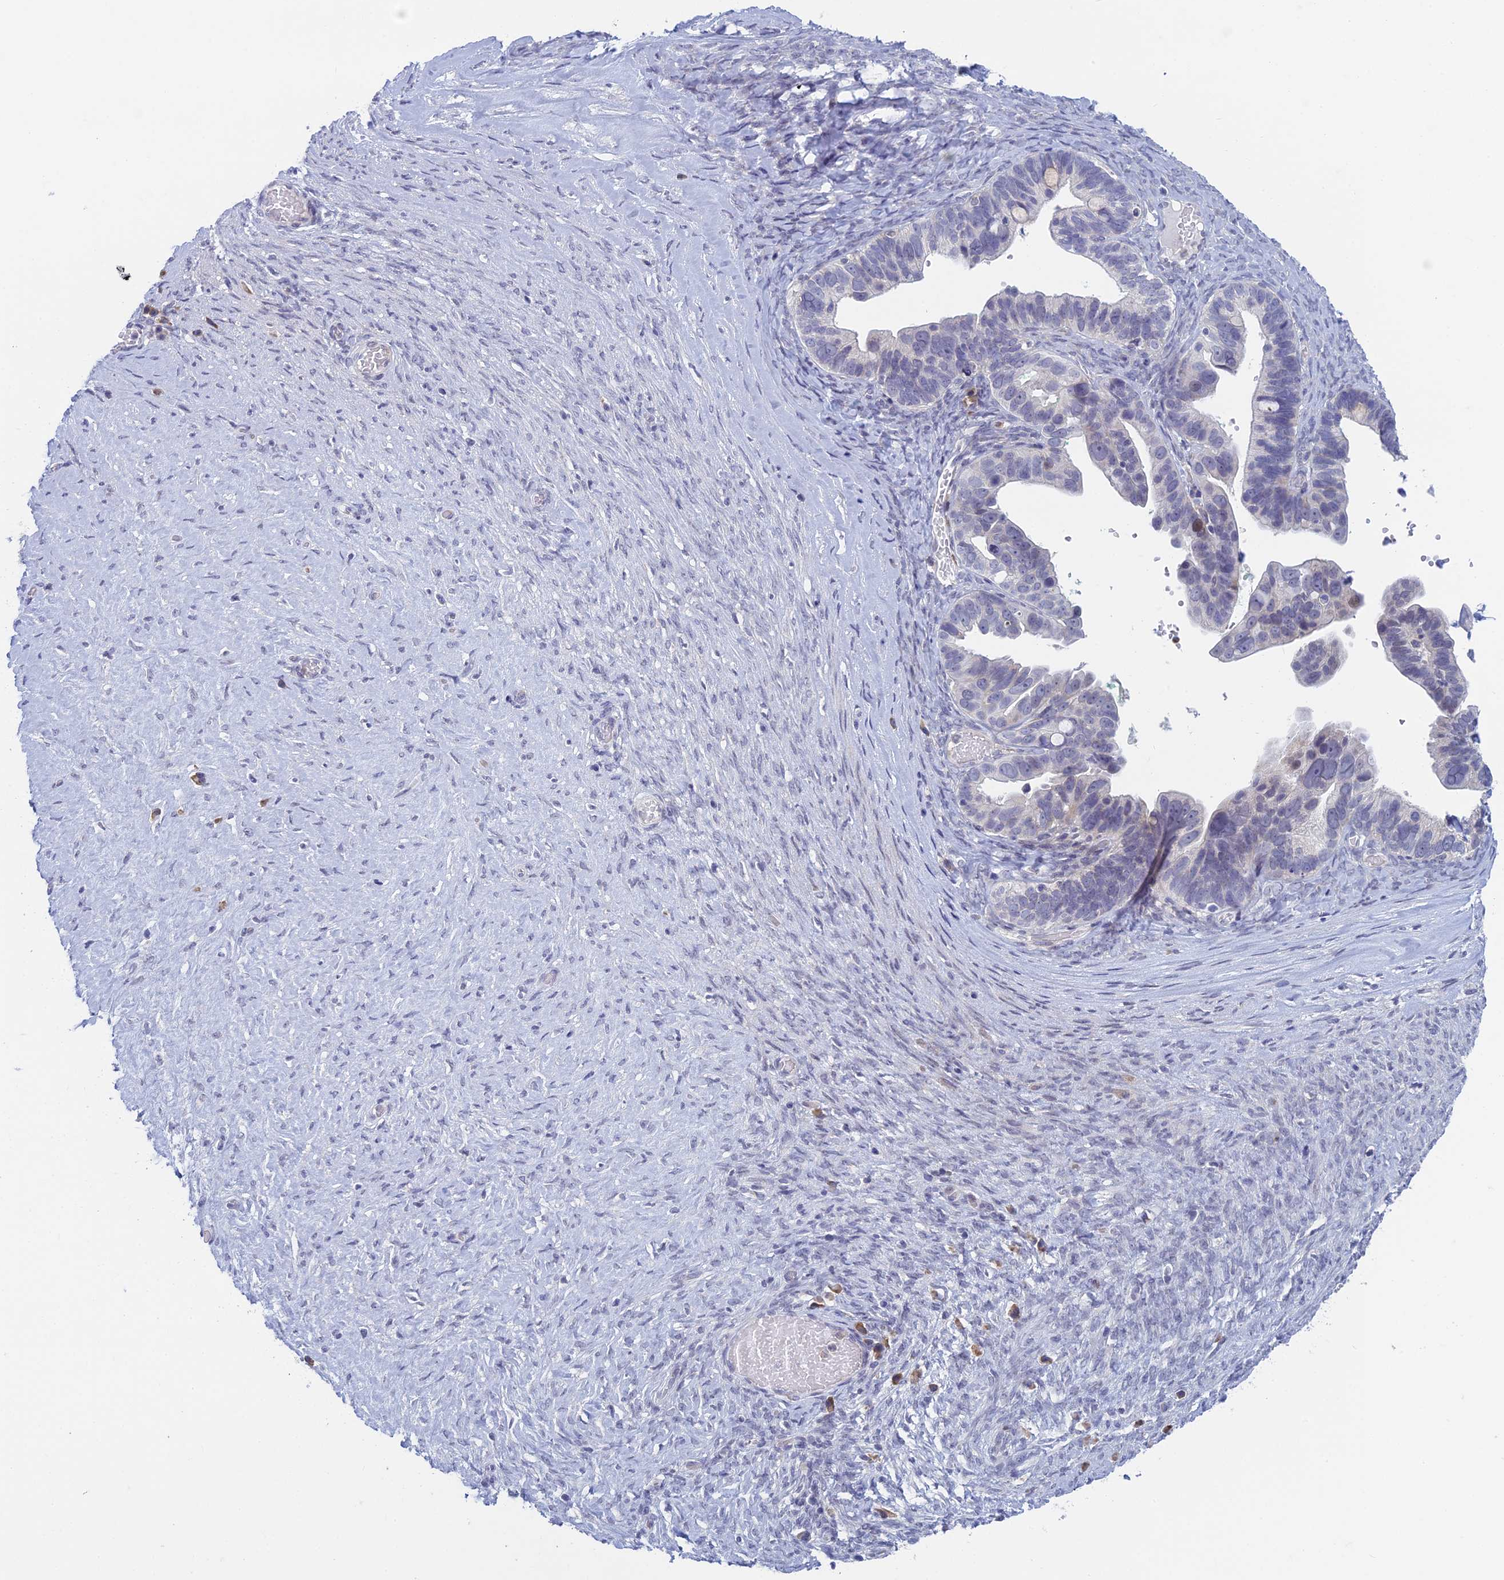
{"staining": {"intensity": "negative", "quantity": "none", "location": "none"}, "tissue": "ovarian cancer", "cell_type": "Tumor cells", "image_type": "cancer", "snomed": [{"axis": "morphology", "description": "Cystadenocarcinoma, serous, NOS"}, {"axis": "topography", "description": "Ovary"}], "caption": "This is a photomicrograph of immunohistochemistry (IHC) staining of ovarian cancer, which shows no staining in tumor cells. (DAB immunohistochemistry (IHC) visualized using brightfield microscopy, high magnification).", "gene": "PPP1R26", "patient": {"sex": "female", "age": 56}}